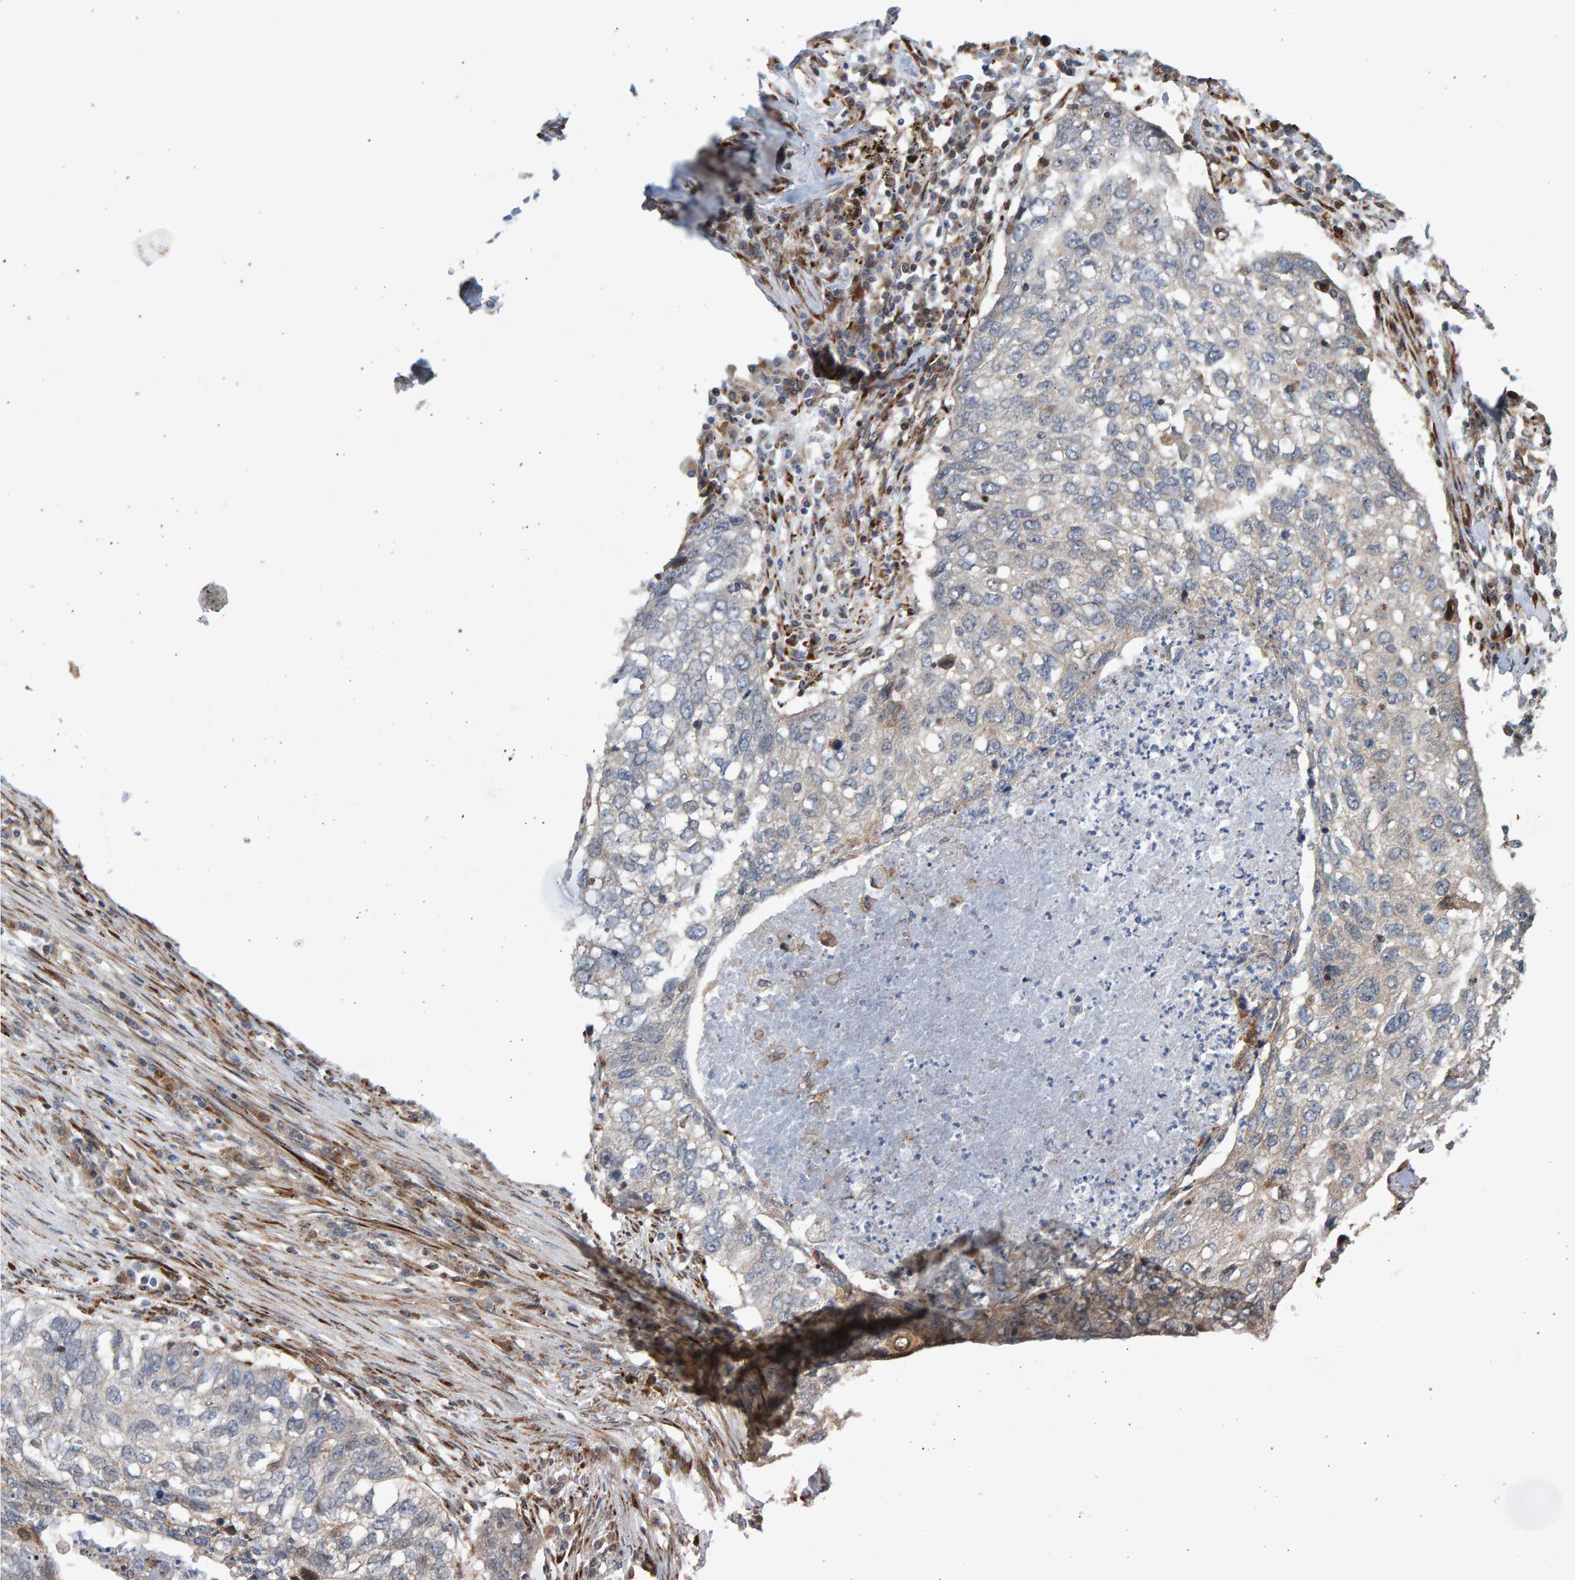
{"staining": {"intensity": "negative", "quantity": "none", "location": "none"}, "tissue": "lung cancer", "cell_type": "Tumor cells", "image_type": "cancer", "snomed": [{"axis": "morphology", "description": "Squamous cell carcinoma, NOS"}, {"axis": "topography", "description": "Lung"}], "caption": "Immunohistochemistry (IHC) of human squamous cell carcinoma (lung) shows no expression in tumor cells. Nuclei are stained in blue.", "gene": "LRBA", "patient": {"sex": "female", "age": 63}}